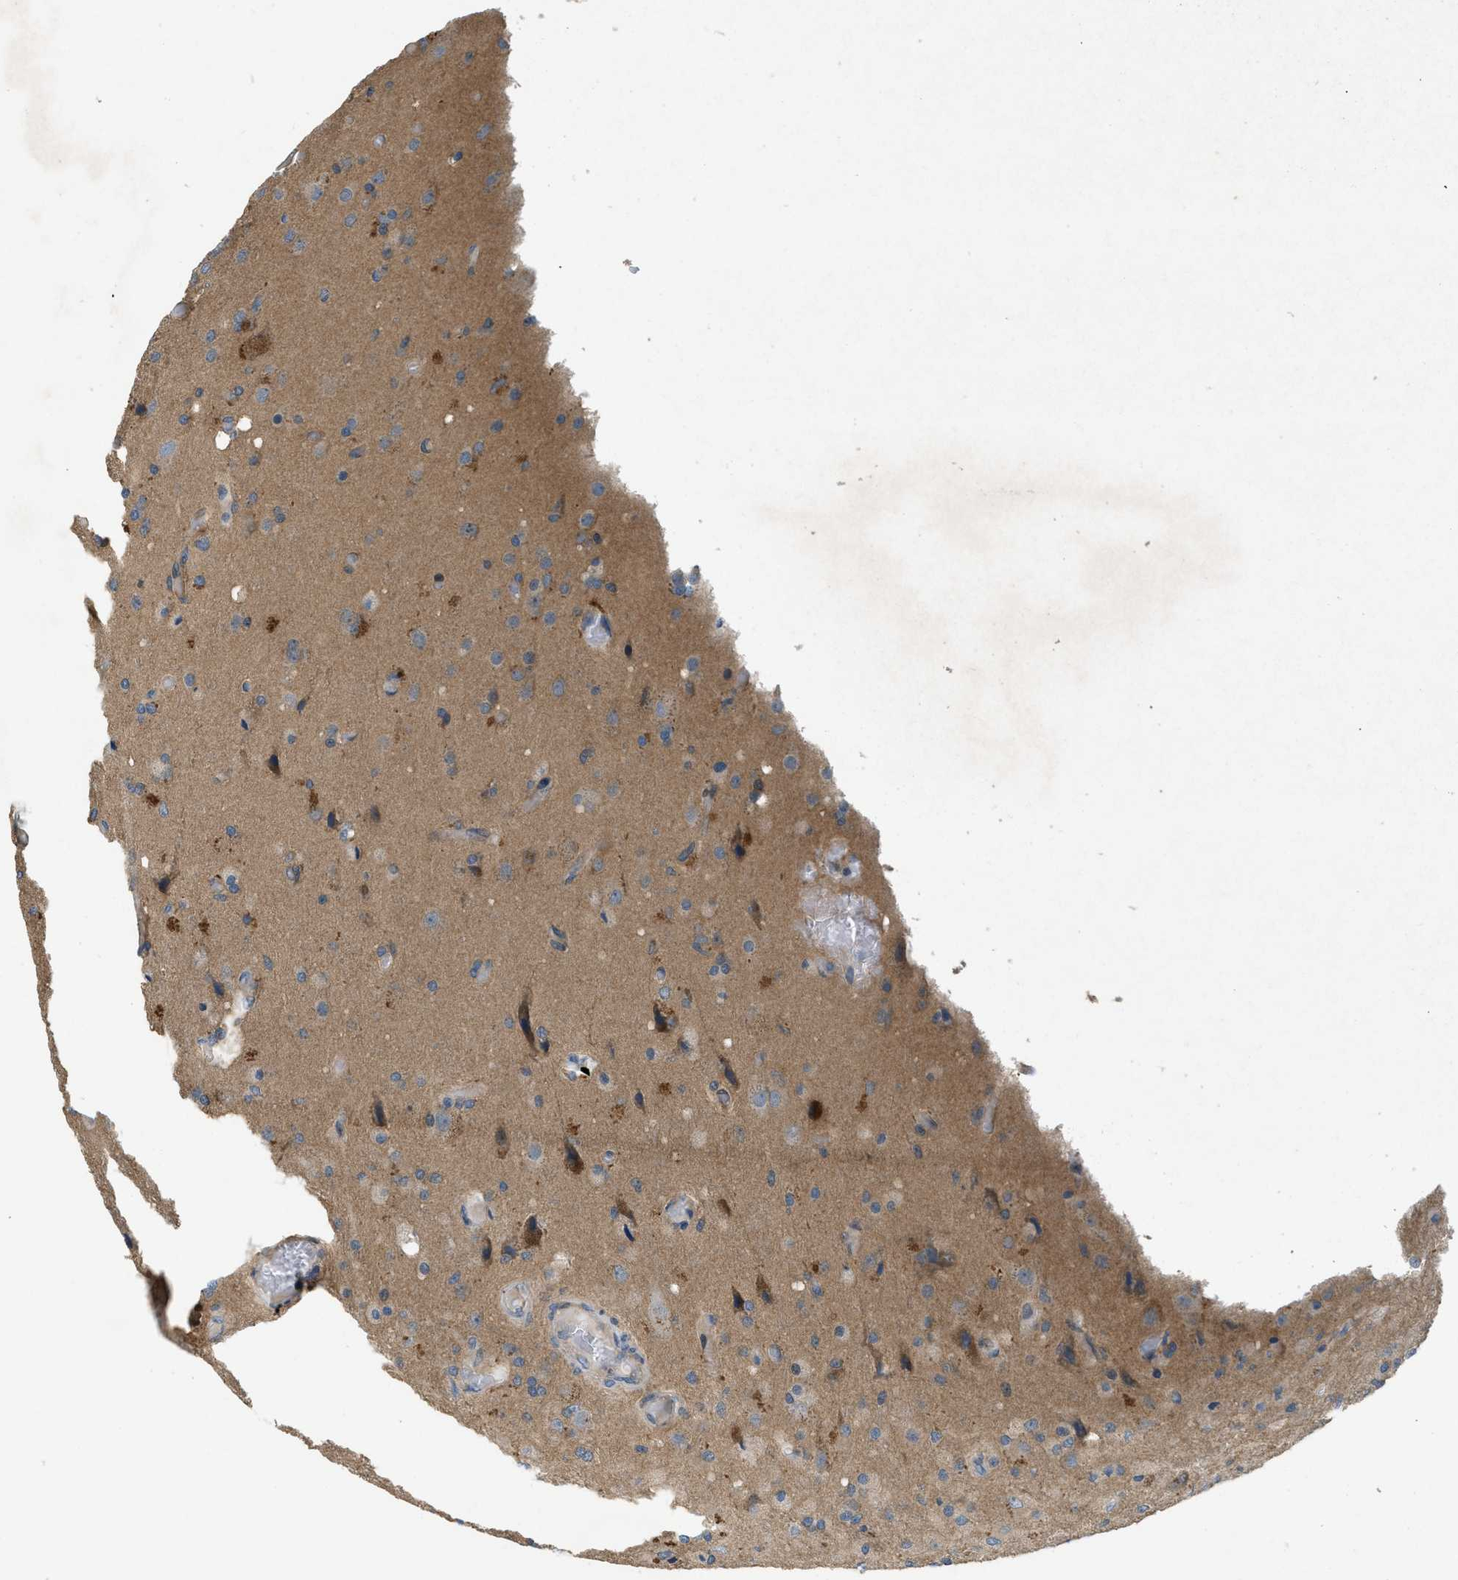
{"staining": {"intensity": "negative", "quantity": "none", "location": "none"}, "tissue": "glioma", "cell_type": "Tumor cells", "image_type": "cancer", "snomed": [{"axis": "morphology", "description": "Normal tissue, NOS"}, {"axis": "morphology", "description": "Glioma, malignant, High grade"}, {"axis": "topography", "description": "Cerebral cortex"}], "caption": "DAB (3,3'-diaminobenzidine) immunohistochemical staining of high-grade glioma (malignant) demonstrates no significant staining in tumor cells.", "gene": "ADCY6", "patient": {"sex": "male", "age": 77}}